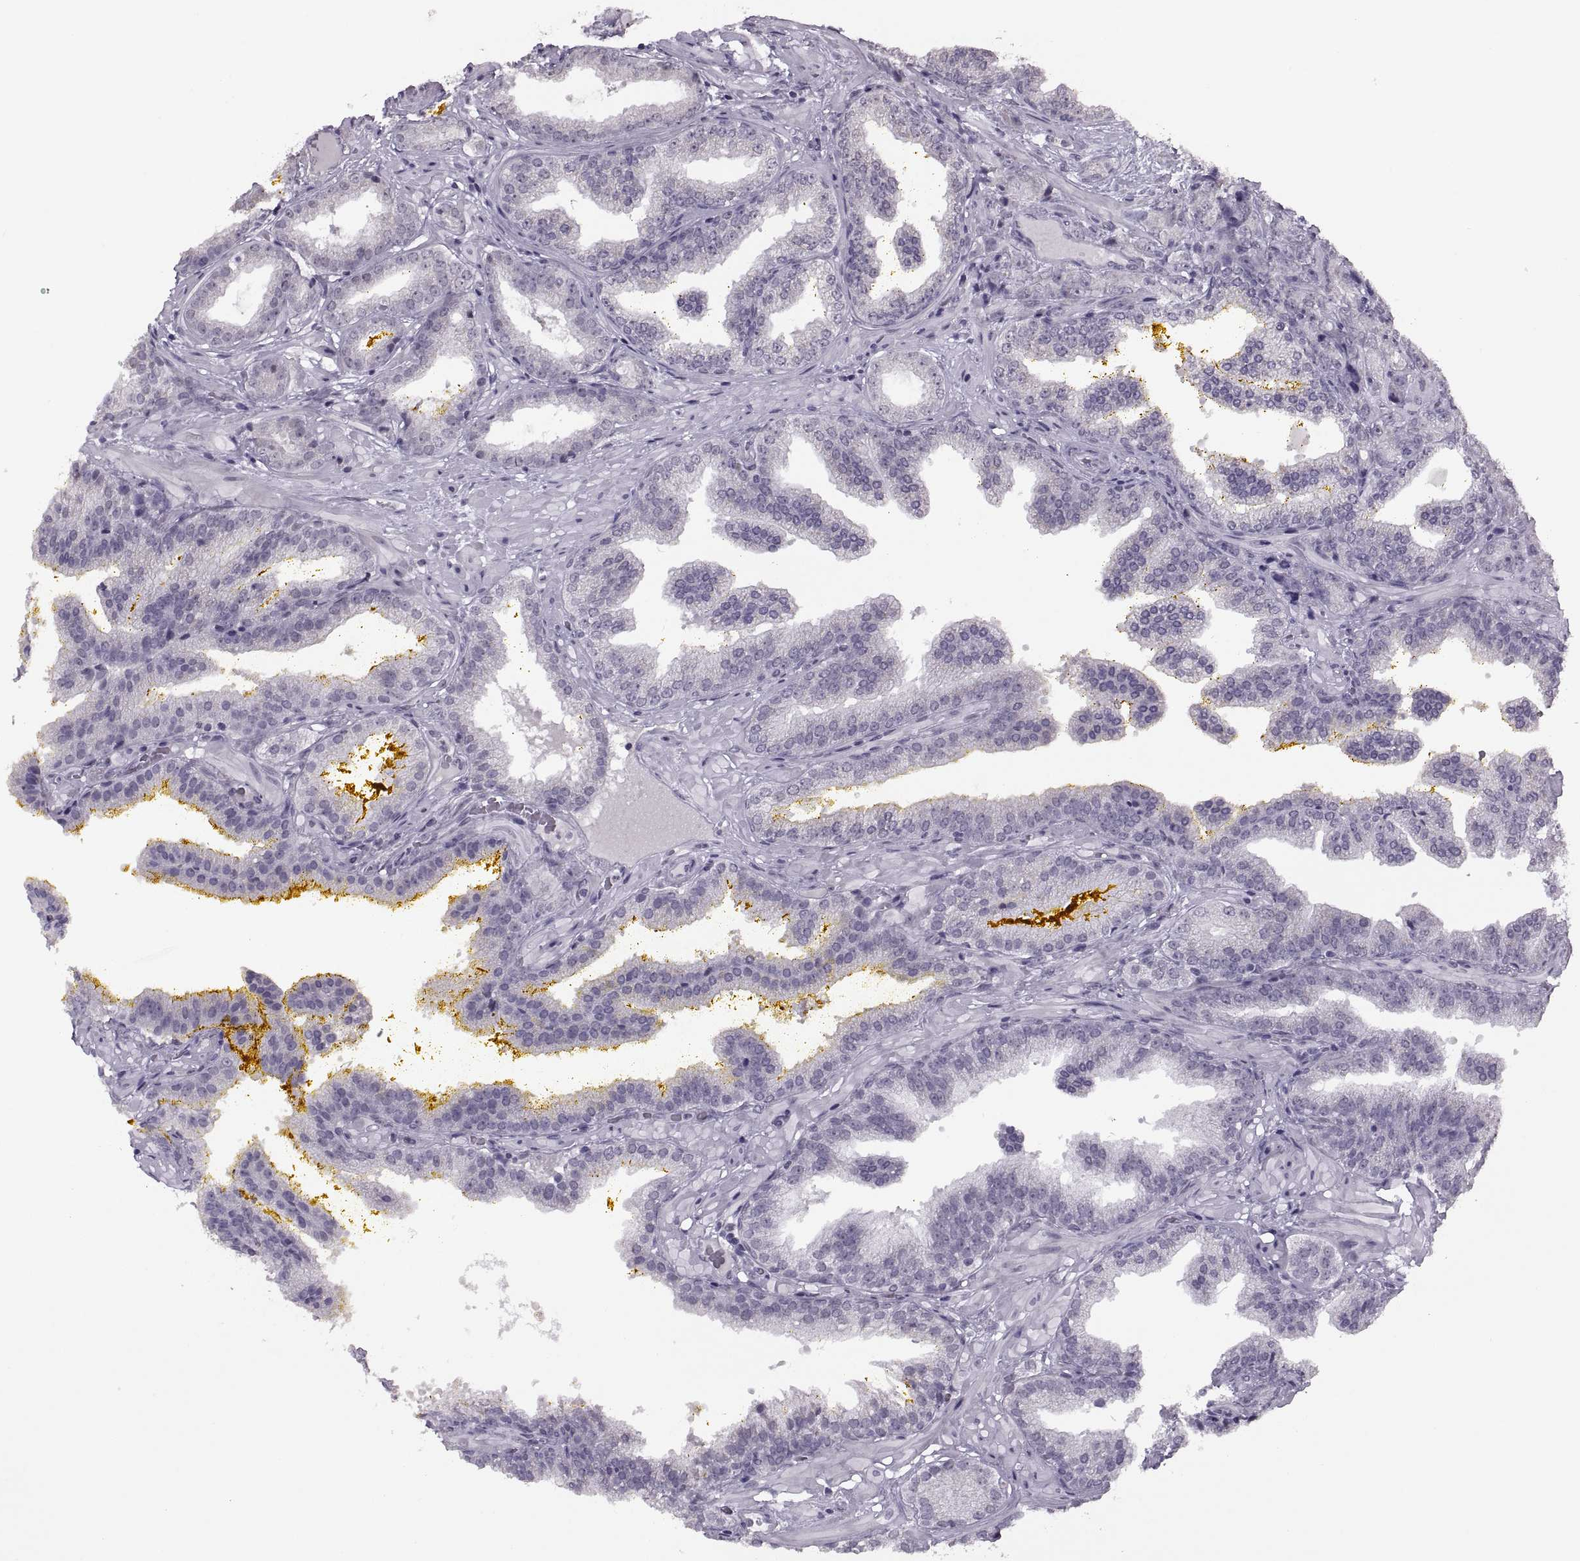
{"staining": {"intensity": "negative", "quantity": "none", "location": "none"}, "tissue": "prostate cancer", "cell_type": "Tumor cells", "image_type": "cancer", "snomed": [{"axis": "morphology", "description": "Adenocarcinoma, NOS"}, {"axis": "topography", "description": "Prostate"}], "caption": "Immunohistochemical staining of human adenocarcinoma (prostate) reveals no significant positivity in tumor cells.", "gene": "OTP", "patient": {"sex": "male", "age": 63}}